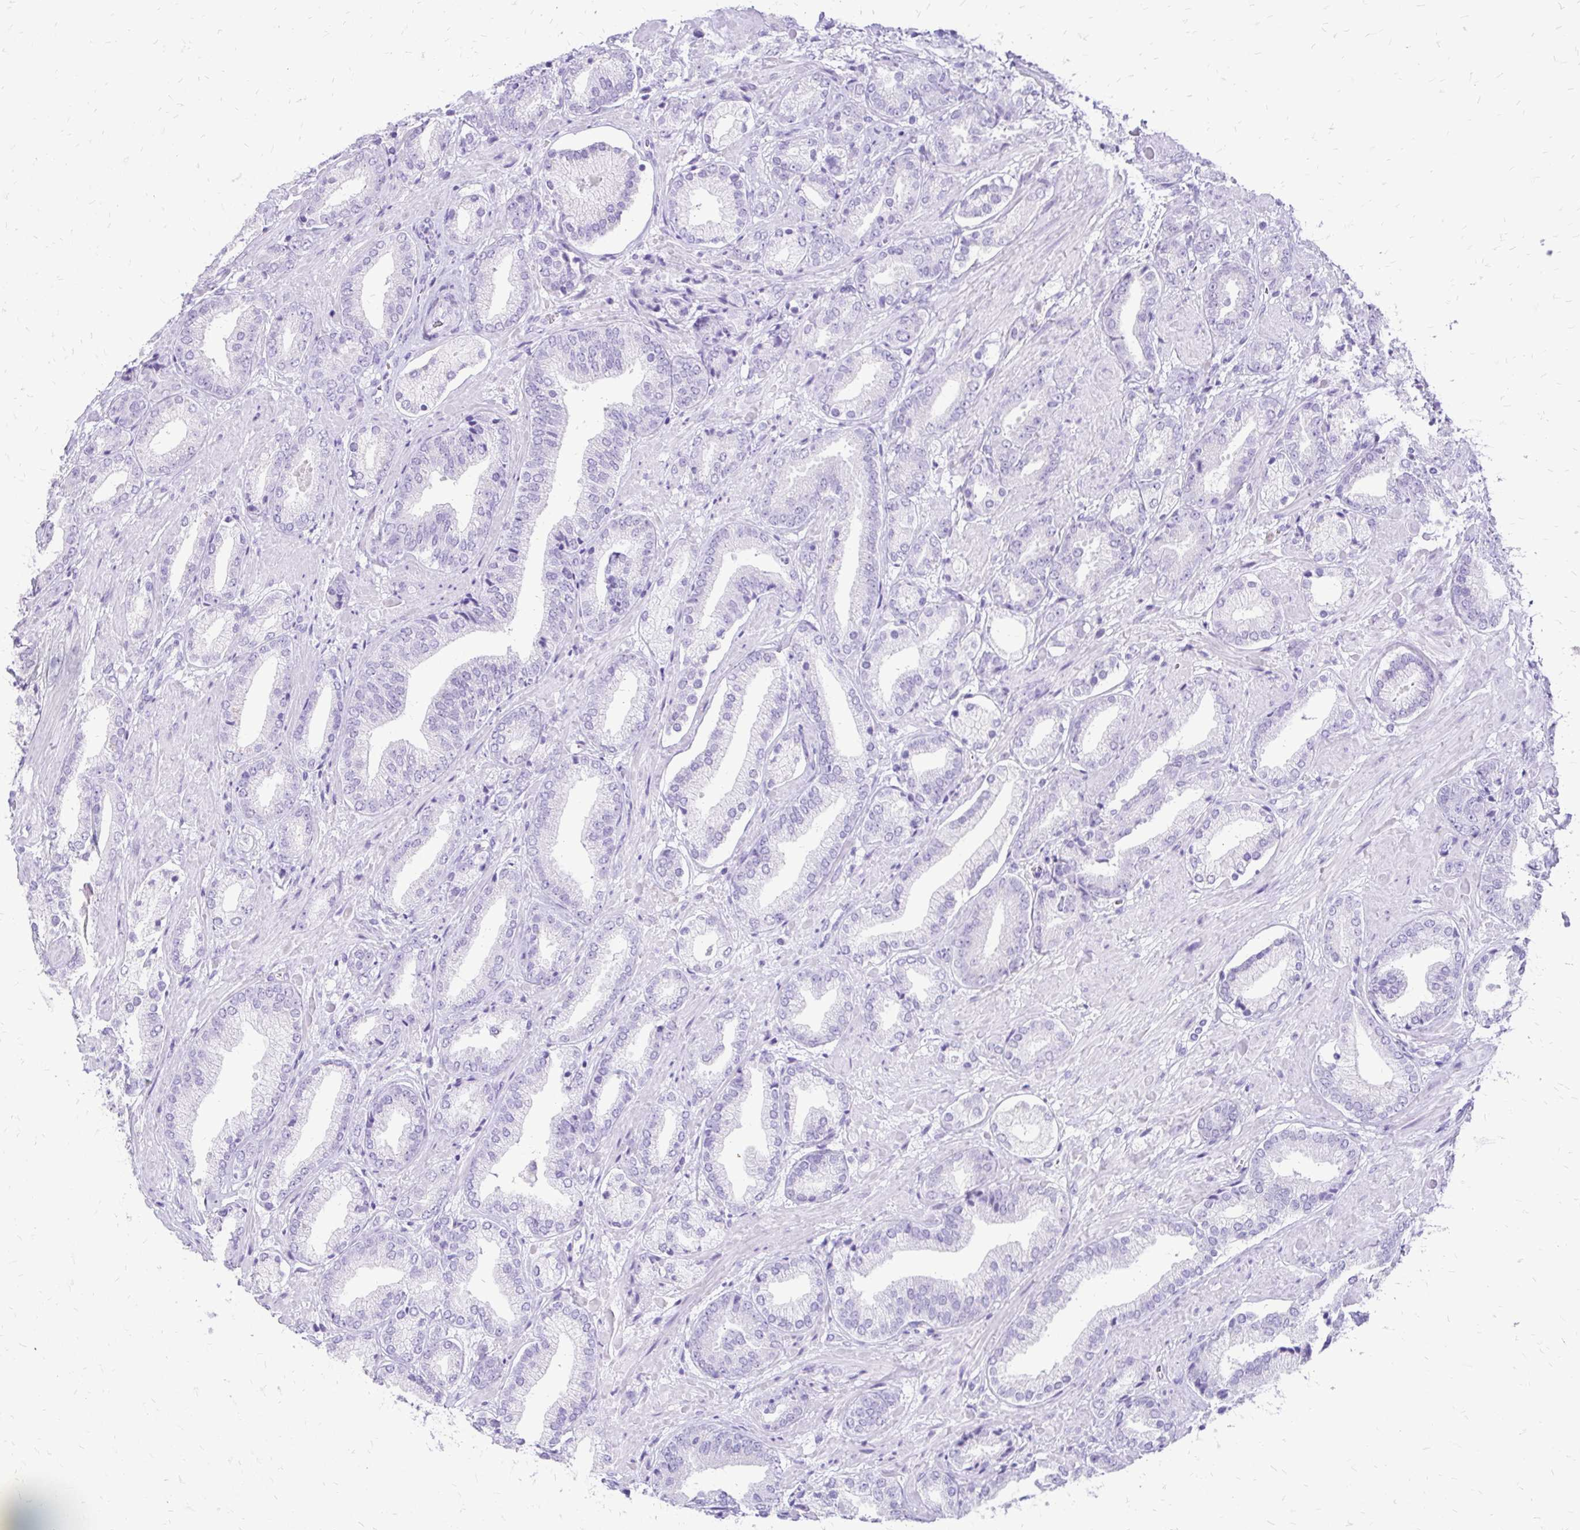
{"staining": {"intensity": "negative", "quantity": "none", "location": "none"}, "tissue": "prostate cancer", "cell_type": "Tumor cells", "image_type": "cancer", "snomed": [{"axis": "morphology", "description": "Adenocarcinoma, High grade"}, {"axis": "topography", "description": "Prostate"}], "caption": "High power microscopy micrograph of an immunohistochemistry (IHC) image of prostate cancer, revealing no significant staining in tumor cells.", "gene": "SLC32A1", "patient": {"sex": "male", "age": 56}}